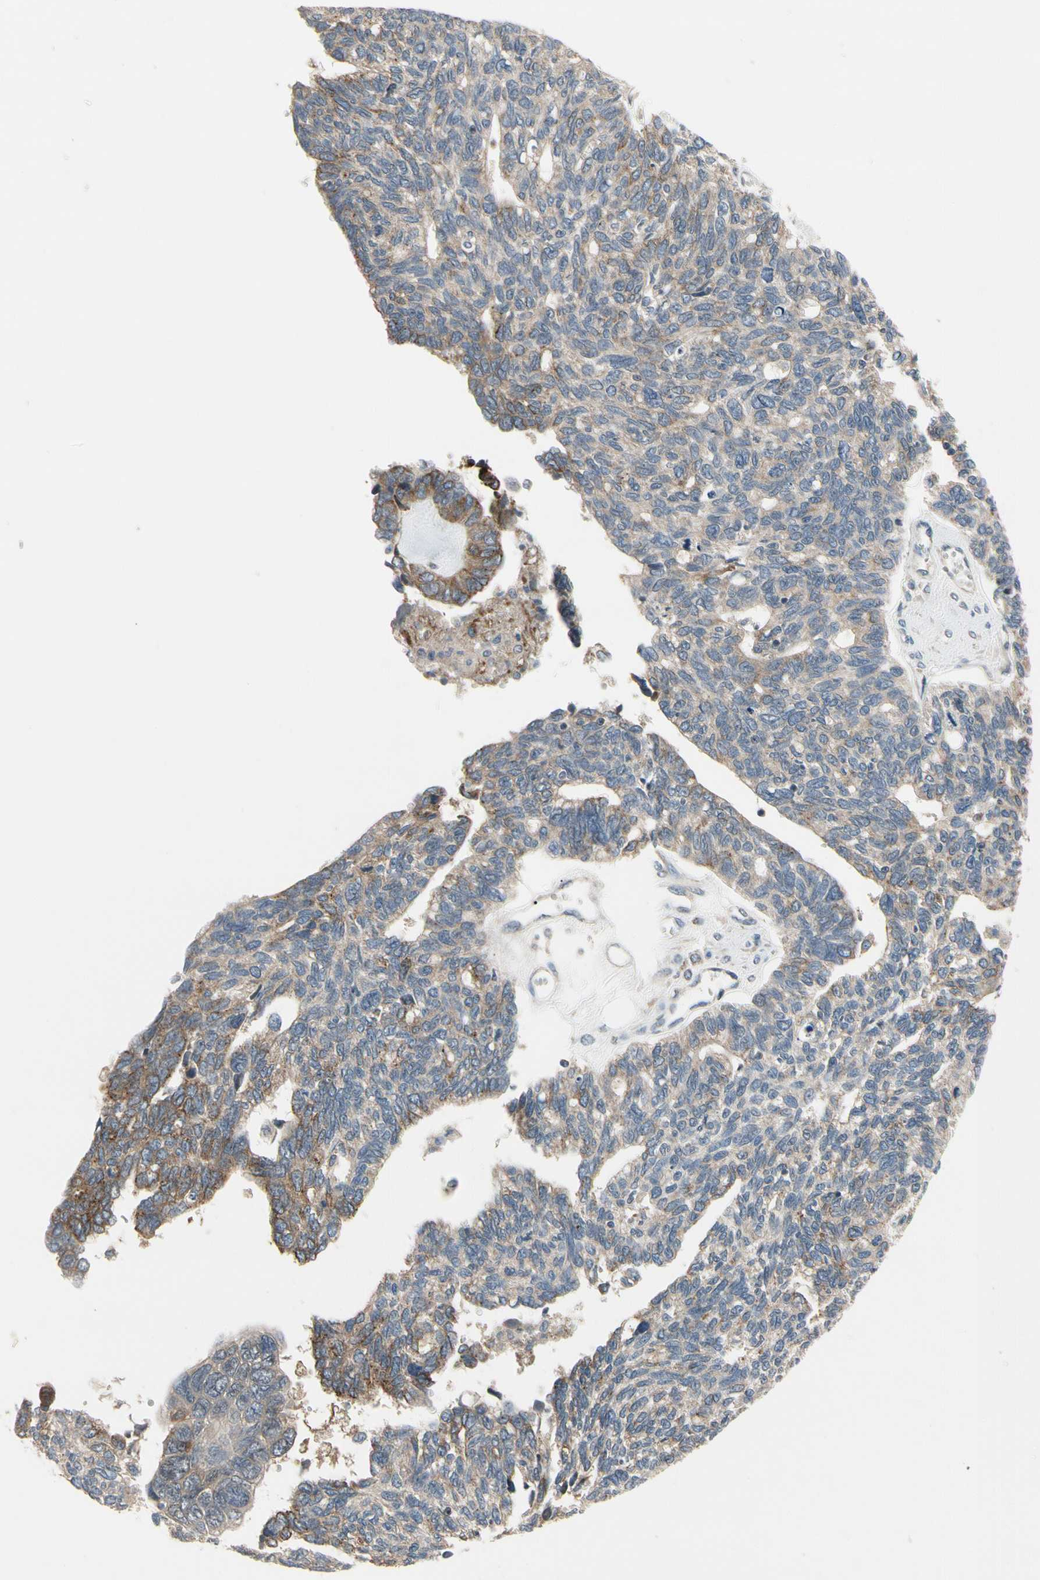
{"staining": {"intensity": "weak", "quantity": "25%-75%", "location": "cytoplasmic/membranous"}, "tissue": "ovarian cancer", "cell_type": "Tumor cells", "image_type": "cancer", "snomed": [{"axis": "morphology", "description": "Cystadenocarcinoma, serous, NOS"}, {"axis": "topography", "description": "Ovary"}], "caption": "The immunohistochemical stain labels weak cytoplasmic/membranous staining in tumor cells of ovarian cancer tissue.", "gene": "CGREF1", "patient": {"sex": "female", "age": 79}}